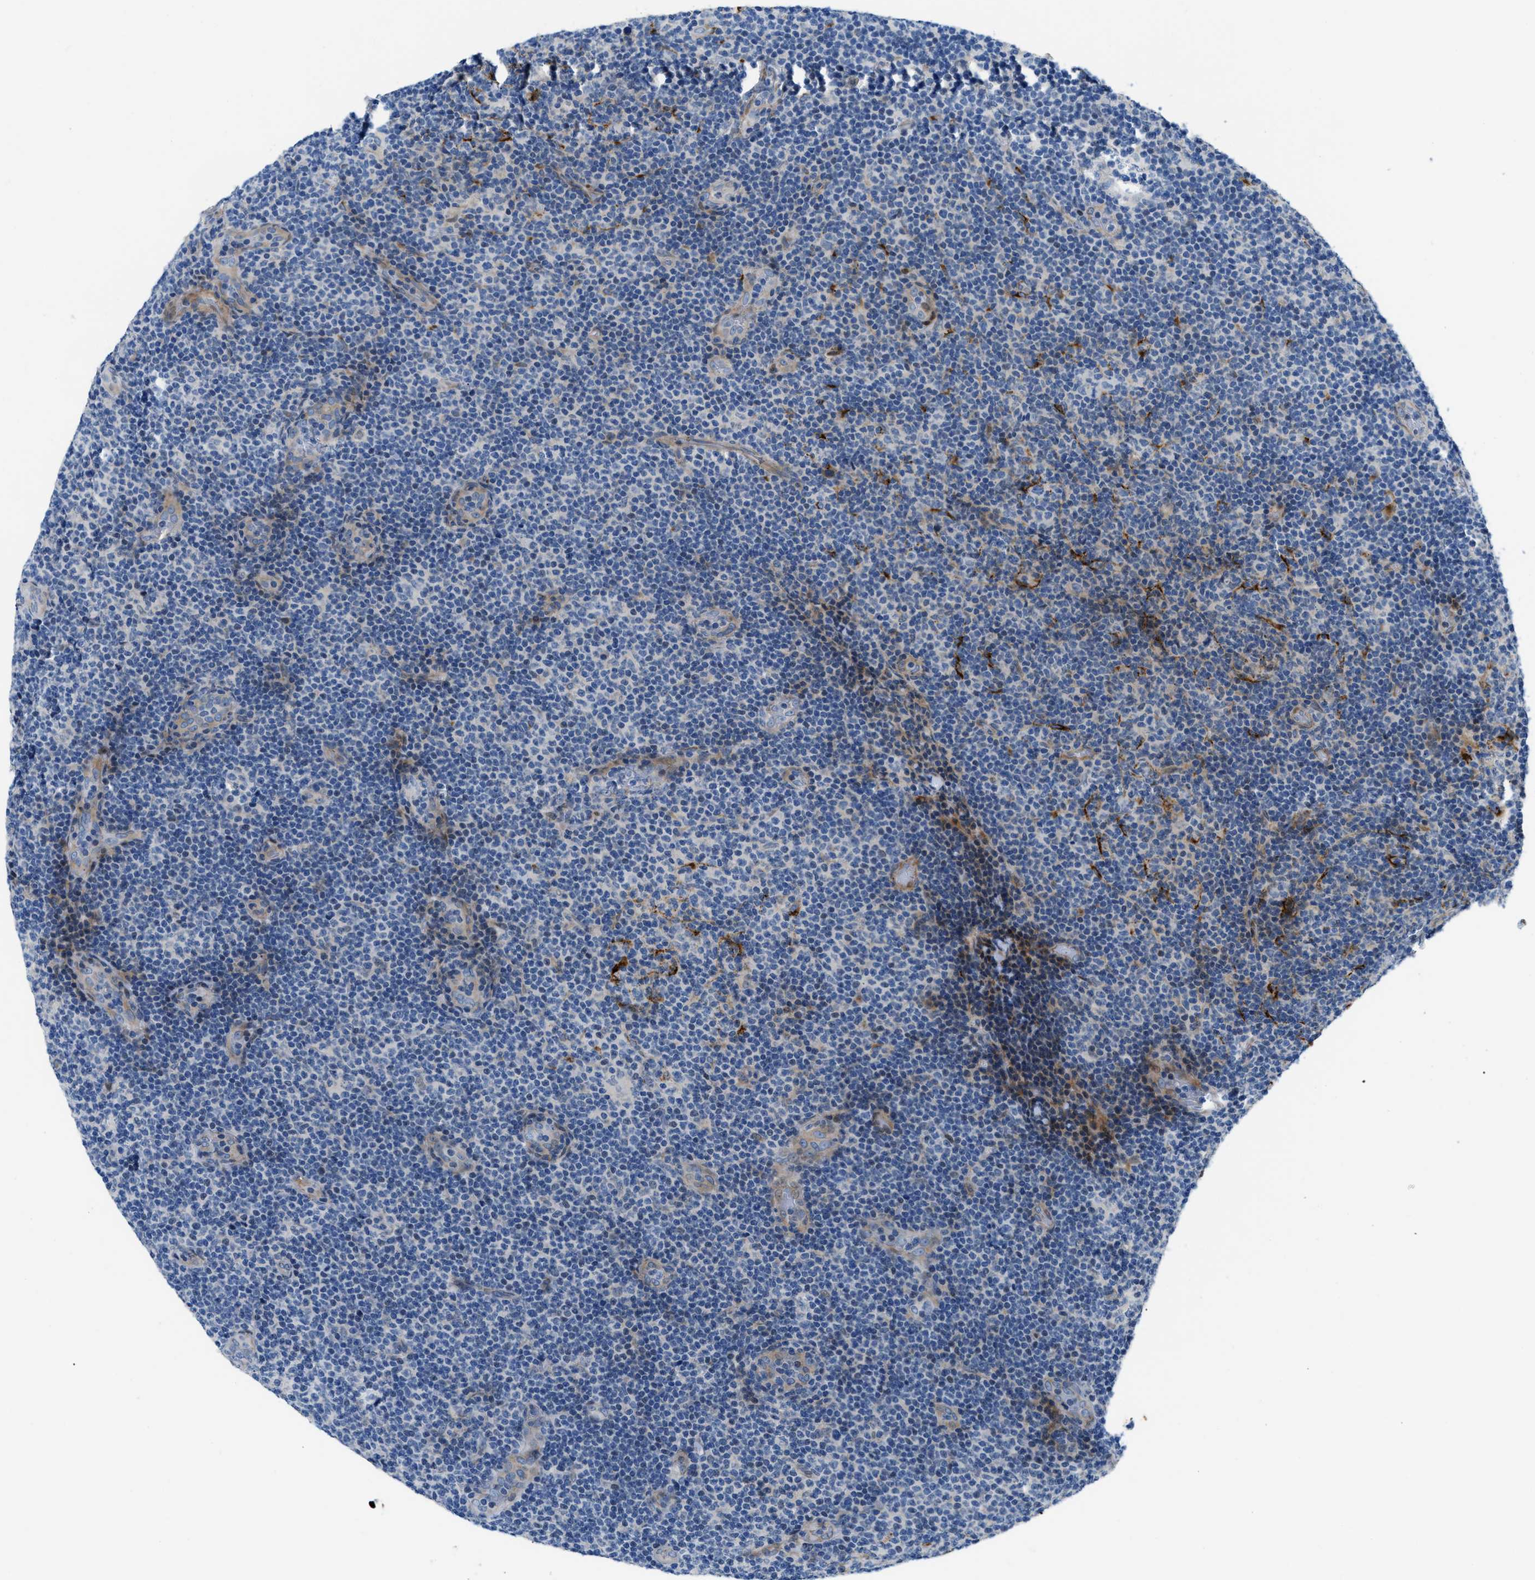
{"staining": {"intensity": "negative", "quantity": "none", "location": "none"}, "tissue": "lymphoma", "cell_type": "Tumor cells", "image_type": "cancer", "snomed": [{"axis": "morphology", "description": "Malignant lymphoma, non-Hodgkin's type, Low grade"}, {"axis": "topography", "description": "Lymph node"}], "caption": "Protein analysis of malignant lymphoma, non-Hodgkin's type (low-grade) exhibits no significant expression in tumor cells.", "gene": "FDCSP", "patient": {"sex": "male", "age": 83}}